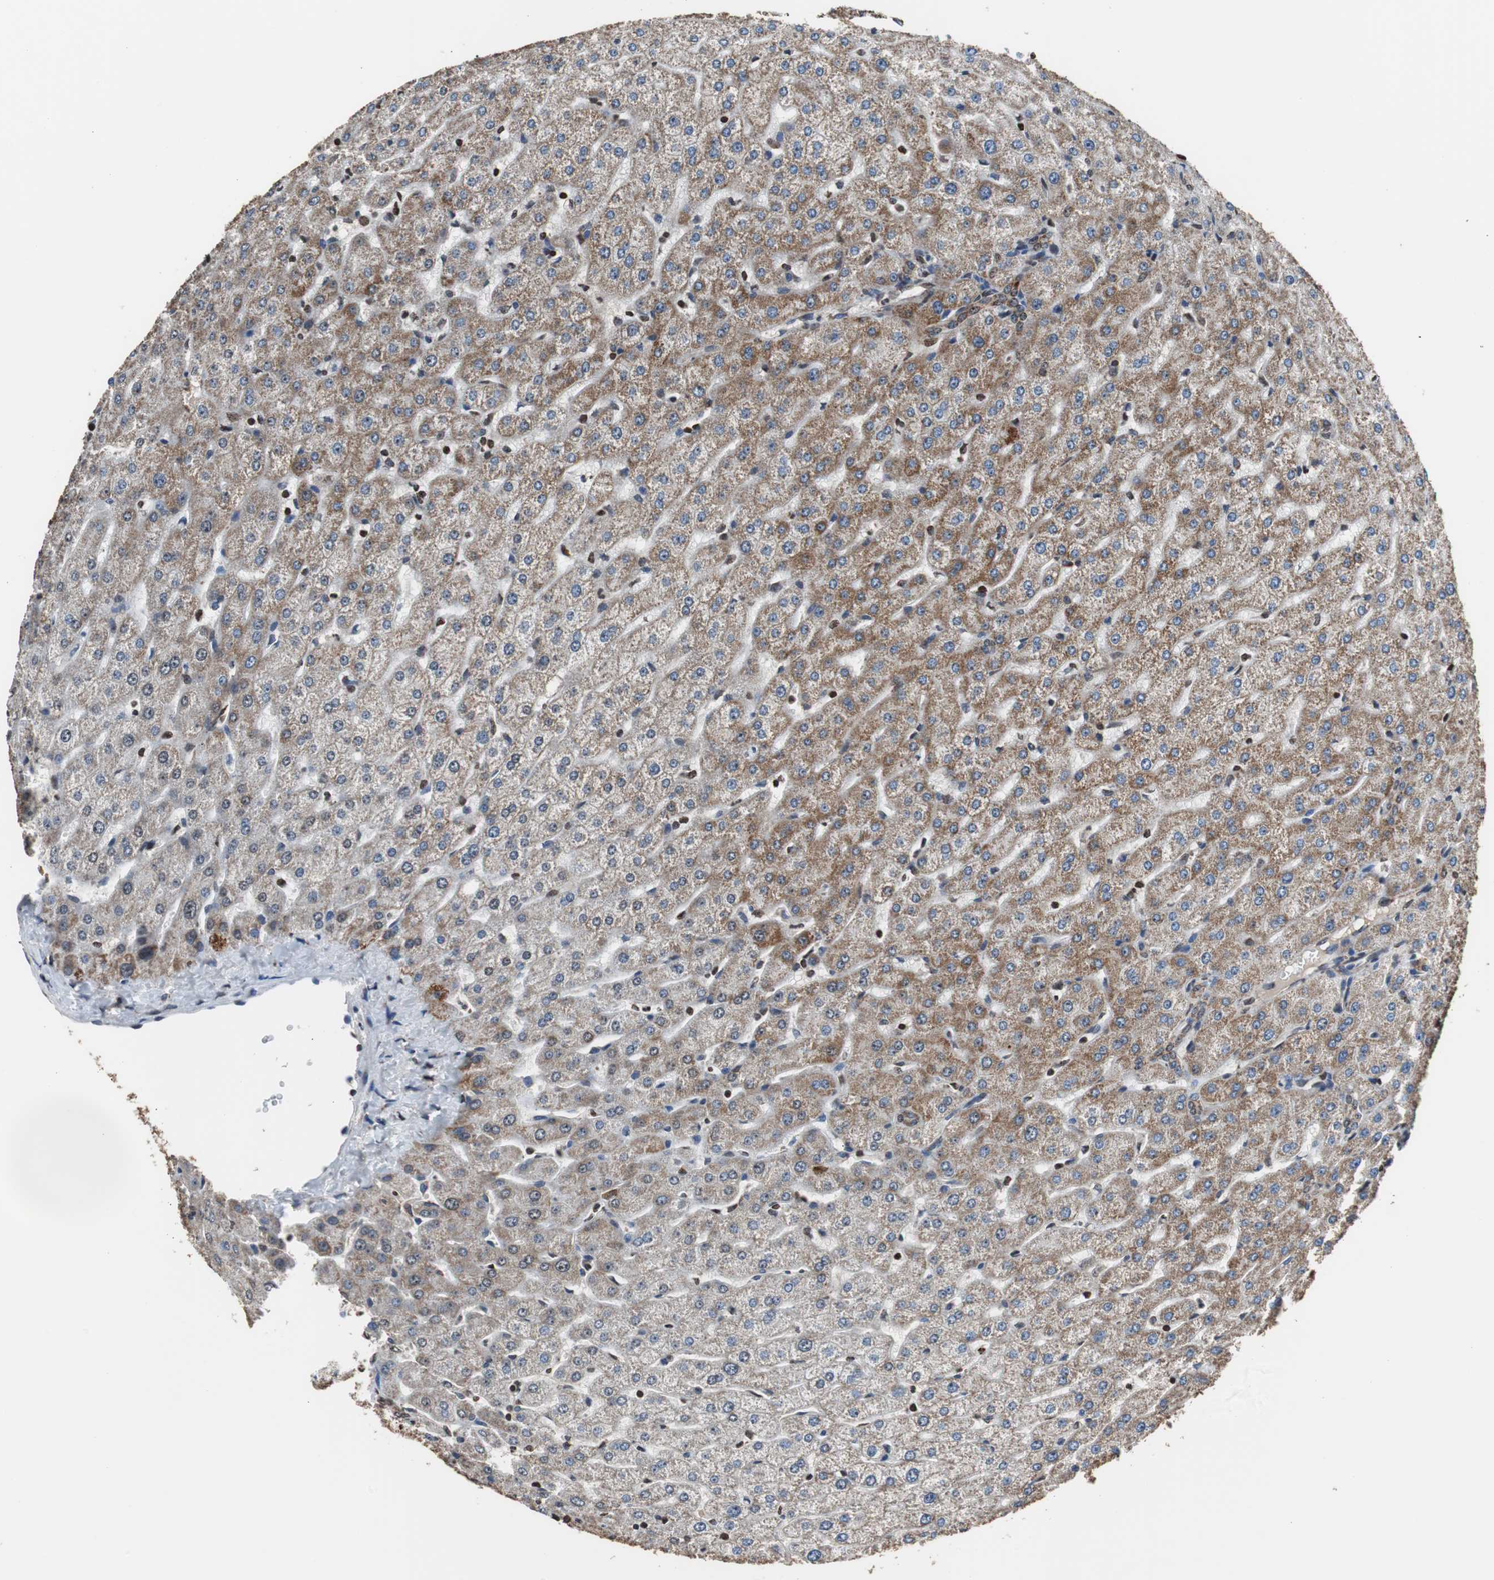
{"staining": {"intensity": "strong", "quantity": ">75%", "location": "cytoplasmic/membranous"}, "tissue": "liver", "cell_type": "Cholangiocytes", "image_type": "normal", "snomed": [{"axis": "morphology", "description": "Normal tissue, NOS"}, {"axis": "morphology", "description": "Fibrosis, NOS"}, {"axis": "topography", "description": "Liver"}], "caption": "IHC histopathology image of unremarkable human liver stained for a protein (brown), which demonstrates high levels of strong cytoplasmic/membranous expression in approximately >75% of cholangiocytes.", "gene": "HSPA9", "patient": {"sex": "female", "age": 29}}